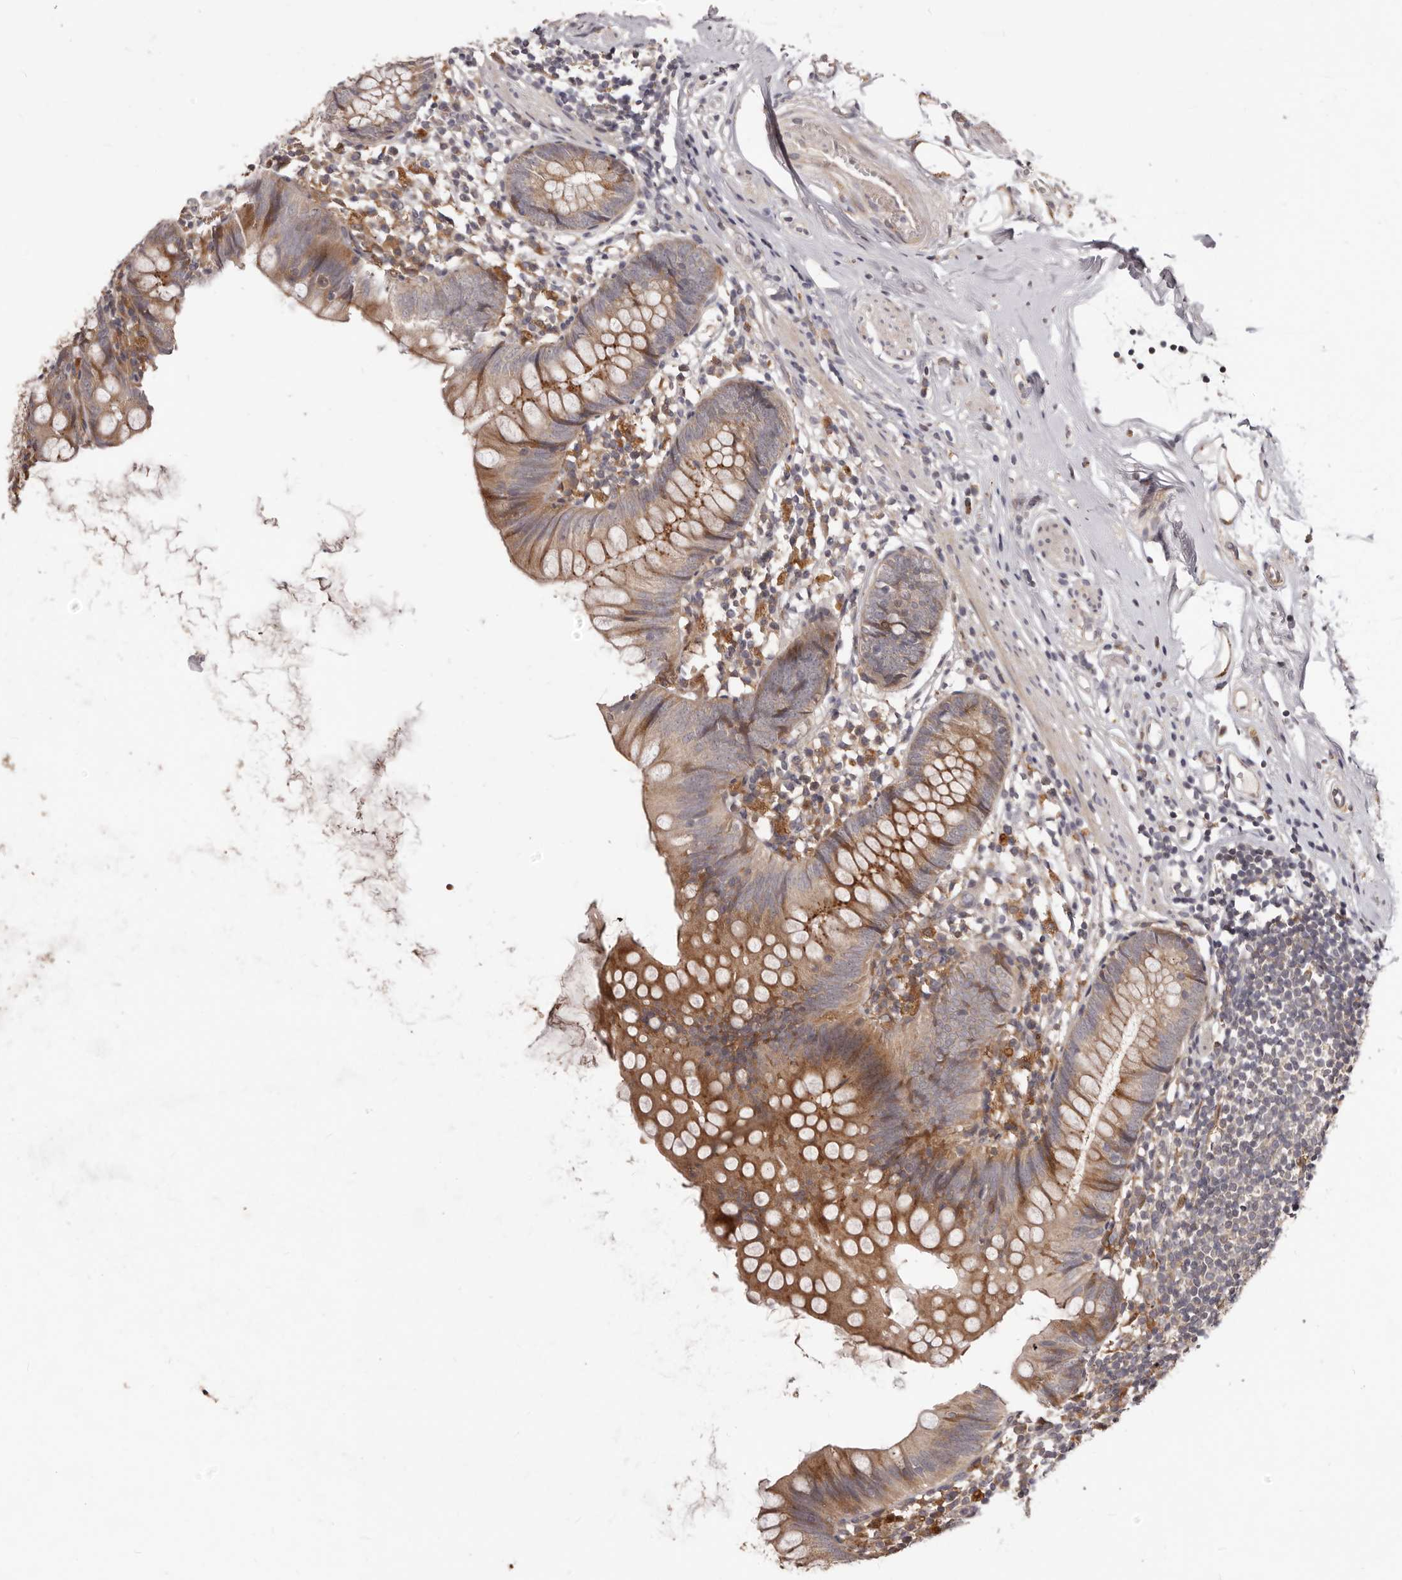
{"staining": {"intensity": "moderate", "quantity": ">75%", "location": "cytoplasmic/membranous"}, "tissue": "appendix", "cell_type": "Glandular cells", "image_type": "normal", "snomed": [{"axis": "morphology", "description": "Normal tissue, NOS"}, {"axis": "topography", "description": "Appendix"}], "caption": "Immunohistochemical staining of normal appendix shows moderate cytoplasmic/membranous protein positivity in approximately >75% of glandular cells. The protein is stained brown, and the nuclei are stained in blue (DAB IHC with brightfield microscopy, high magnification).", "gene": "RNF187", "patient": {"sex": "female", "age": 62}}